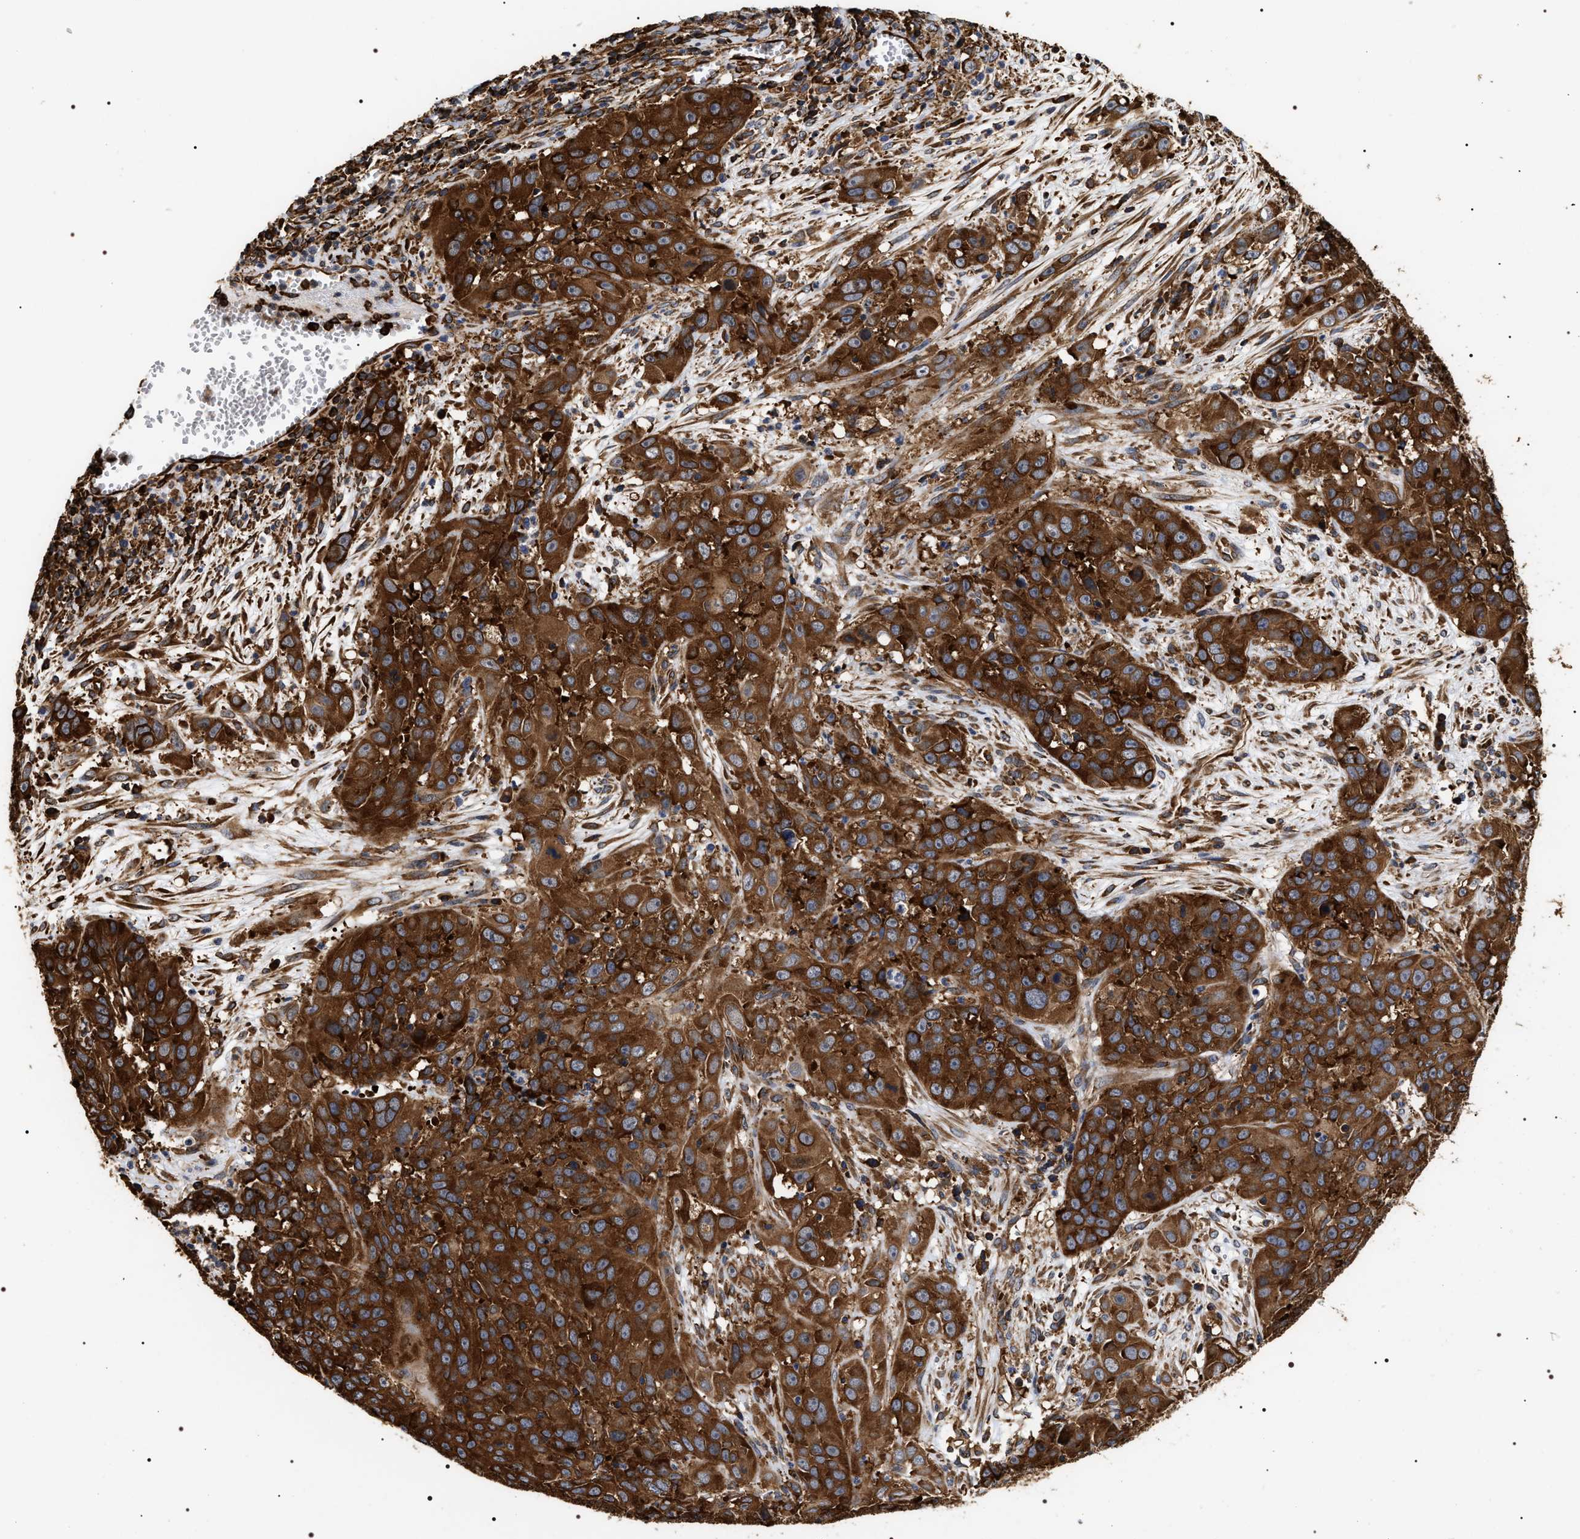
{"staining": {"intensity": "strong", "quantity": ">75%", "location": "cytoplasmic/membranous"}, "tissue": "cervical cancer", "cell_type": "Tumor cells", "image_type": "cancer", "snomed": [{"axis": "morphology", "description": "Squamous cell carcinoma, NOS"}, {"axis": "topography", "description": "Cervix"}], "caption": "The image demonstrates staining of cervical squamous cell carcinoma, revealing strong cytoplasmic/membranous protein positivity (brown color) within tumor cells.", "gene": "SERBP1", "patient": {"sex": "female", "age": 32}}